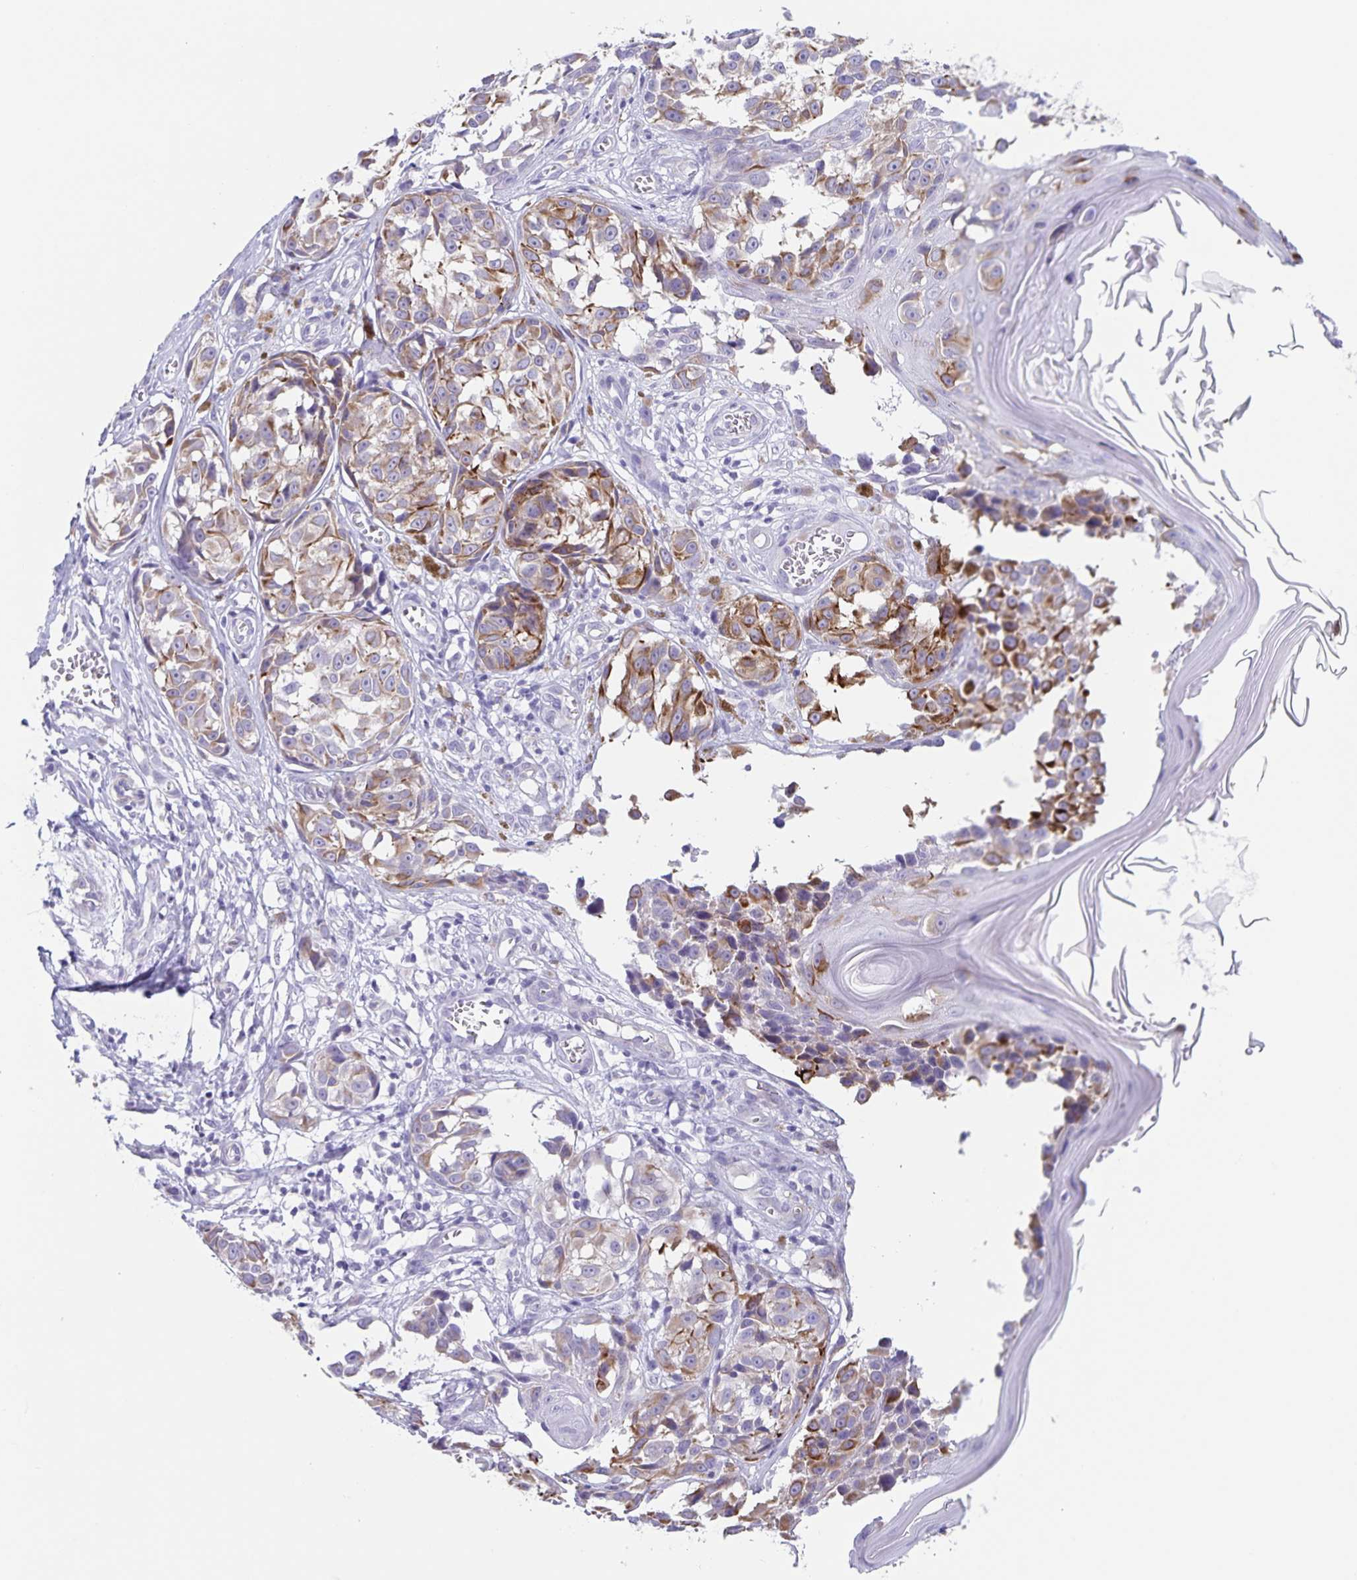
{"staining": {"intensity": "moderate", "quantity": "25%-75%", "location": "cytoplasmic/membranous"}, "tissue": "melanoma", "cell_type": "Tumor cells", "image_type": "cancer", "snomed": [{"axis": "morphology", "description": "Malignant melanoma, NOS"}, {"axis": "topography", "description": "Skin"}], "caption": "Immunohistochemical staining of human melanoma displays medium levels of moderate cytoplasmic/membranous staining in about 25%-75% of tumor cells.", "gene": "SYNM", "patient": {"sex": "male", "age": 73}}